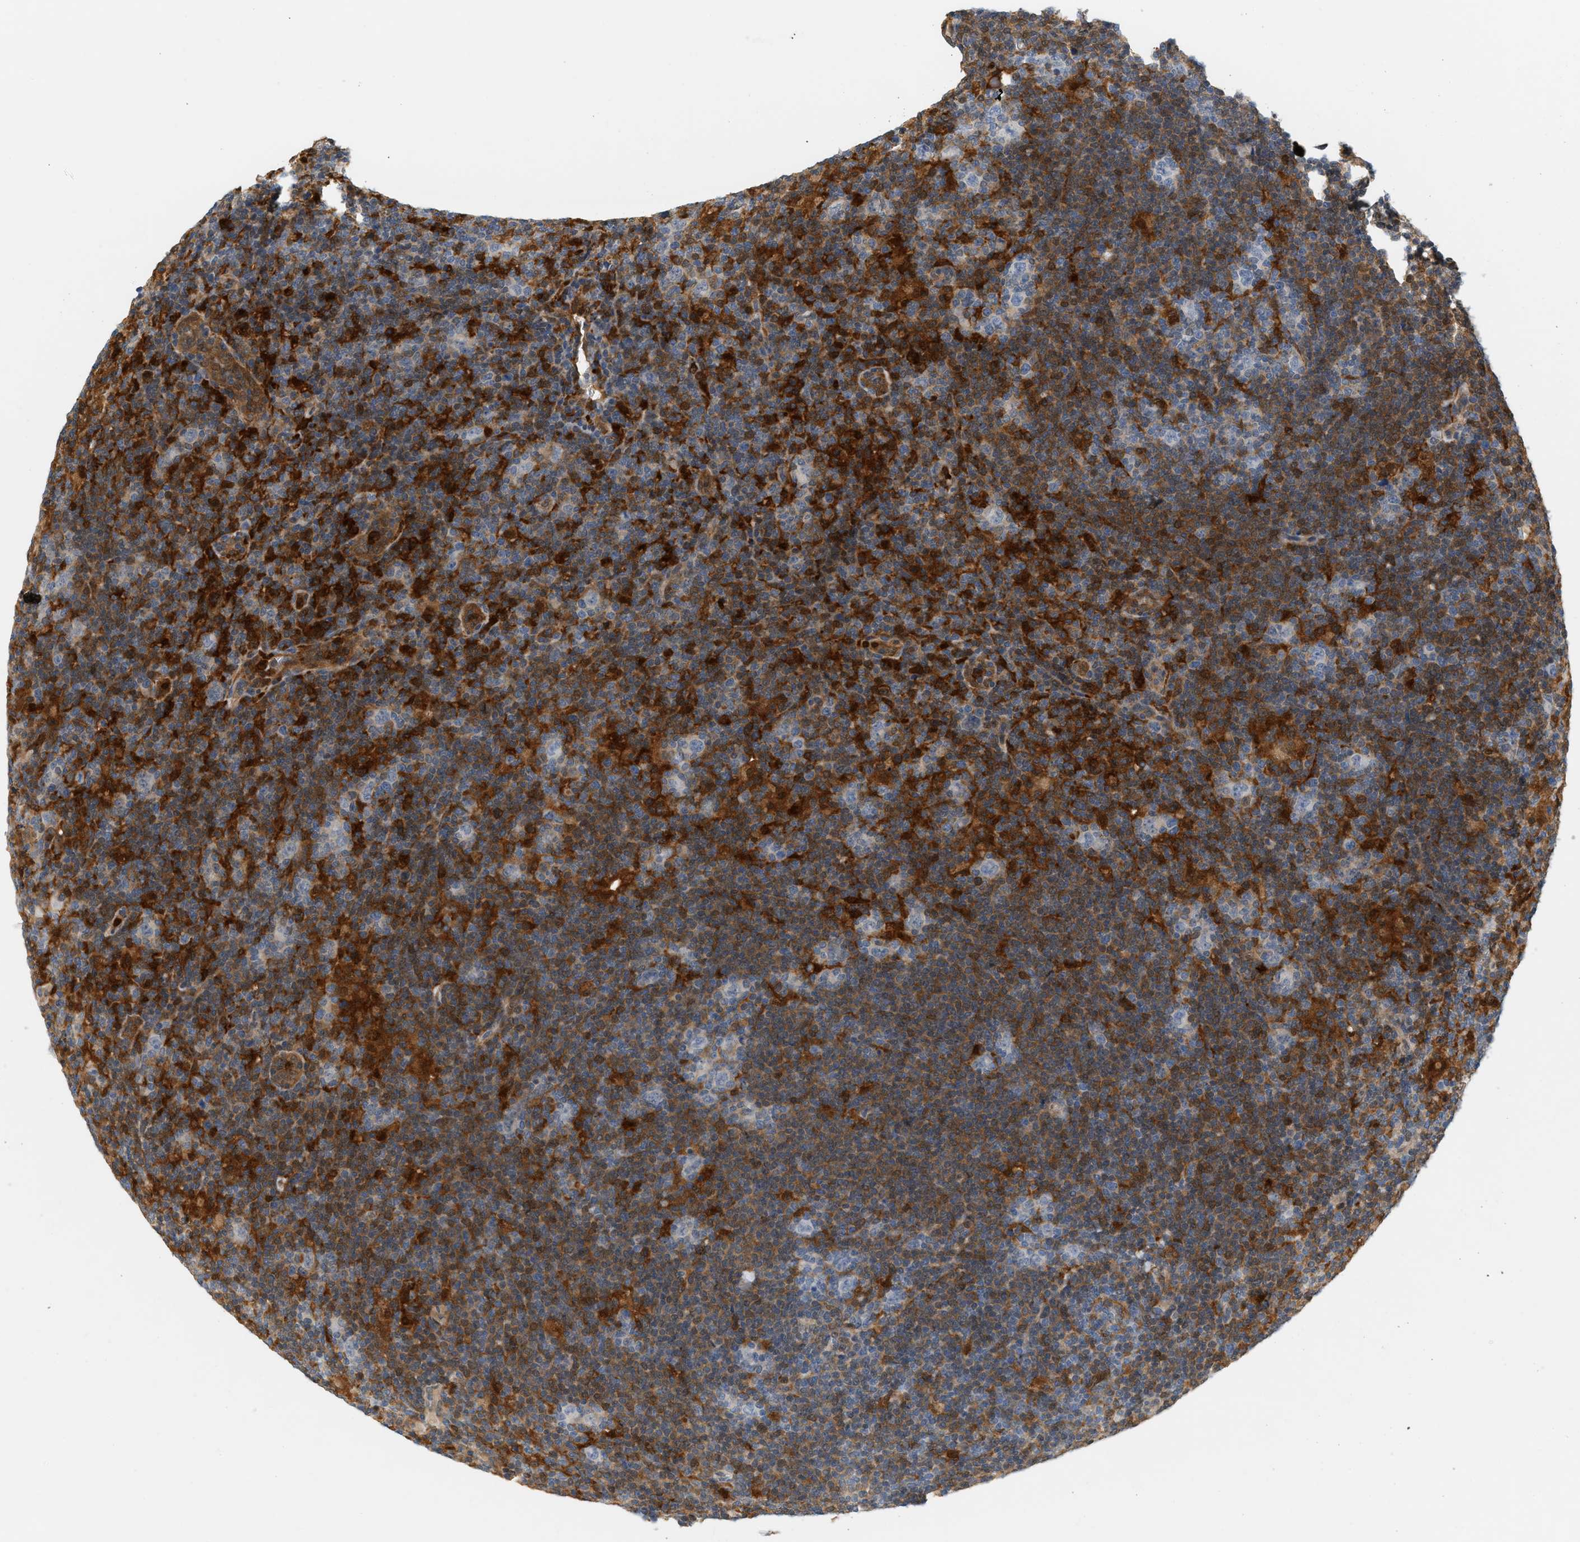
{"staining": {"intensity": "negative", "quantity": "none", "location": "none"}, "tissue": "lymphoma", "cell_type": "Tumor cells", "image_type": "cancer", "snomed": [{"axis": "morphology", "description": "Hodgkin's disease, NOS"}, {"axis": "topography", "description": "Lymph node"}], "caption": "IHC of human lymphoma shows no positivity in tumor cells.", "gene": "PYCARD", "patient": {"sex": "female", "age": 57}}